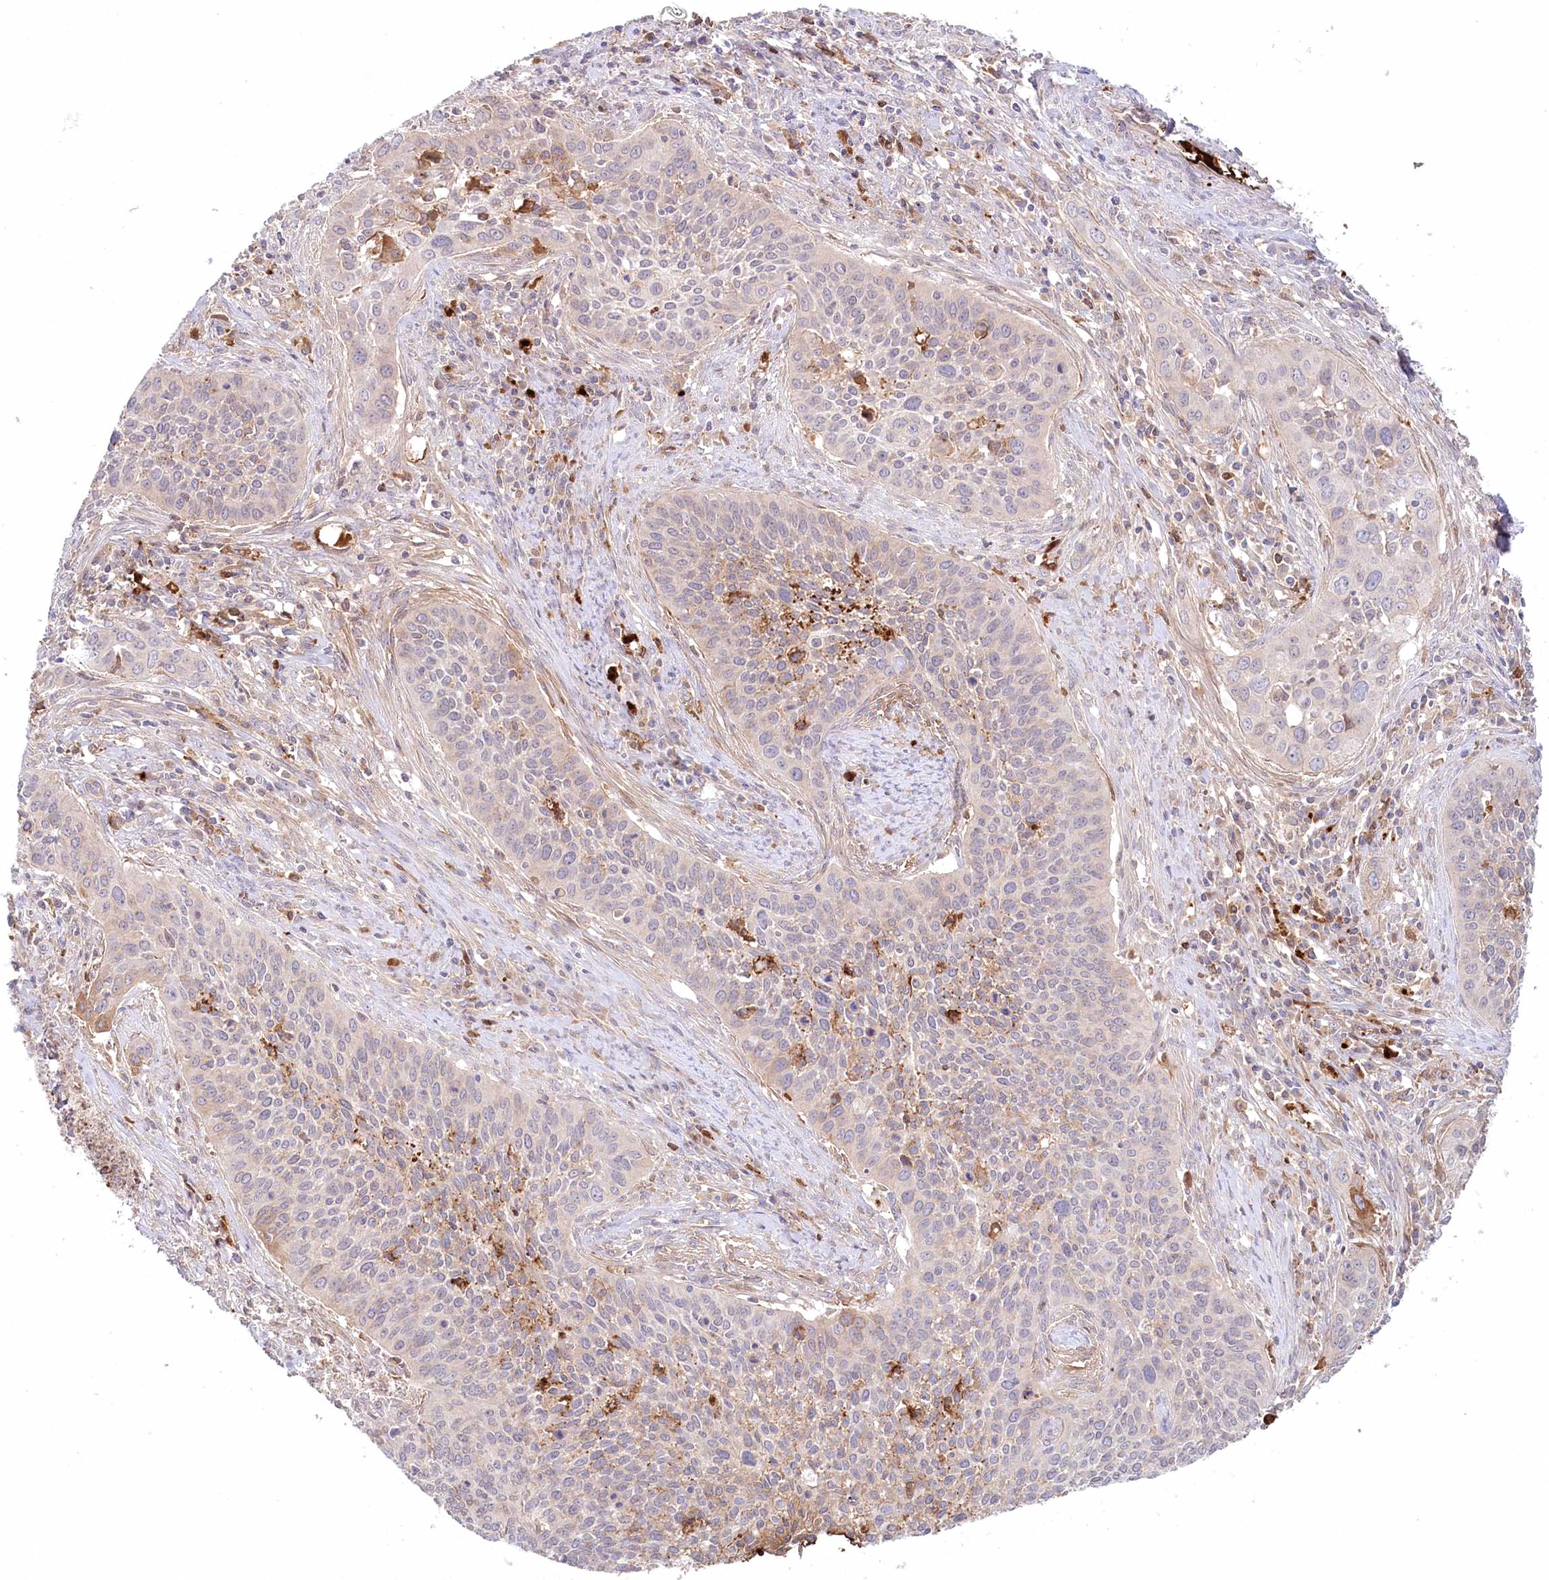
{"staining": {"intensity": "weak", "quantity": "<25%", "location": "cytoplasmic/membranous"}, "tissue": "cervical cancer", "cell_type": "Tumor cells", "image_type": "cancer", "snomed": [{"axis": "morphology", "description": "Squamous cell carcinoma, NOS"}, {"axis": "topography", "description": "Cervix"}], "caption": "Human cervical cancer stained for a protein using immunohistochemistry (IHC) reveals no staining in tumor cells.", "gene": "PSAPL1", "patient": {"sex": "female", "age": 34}}